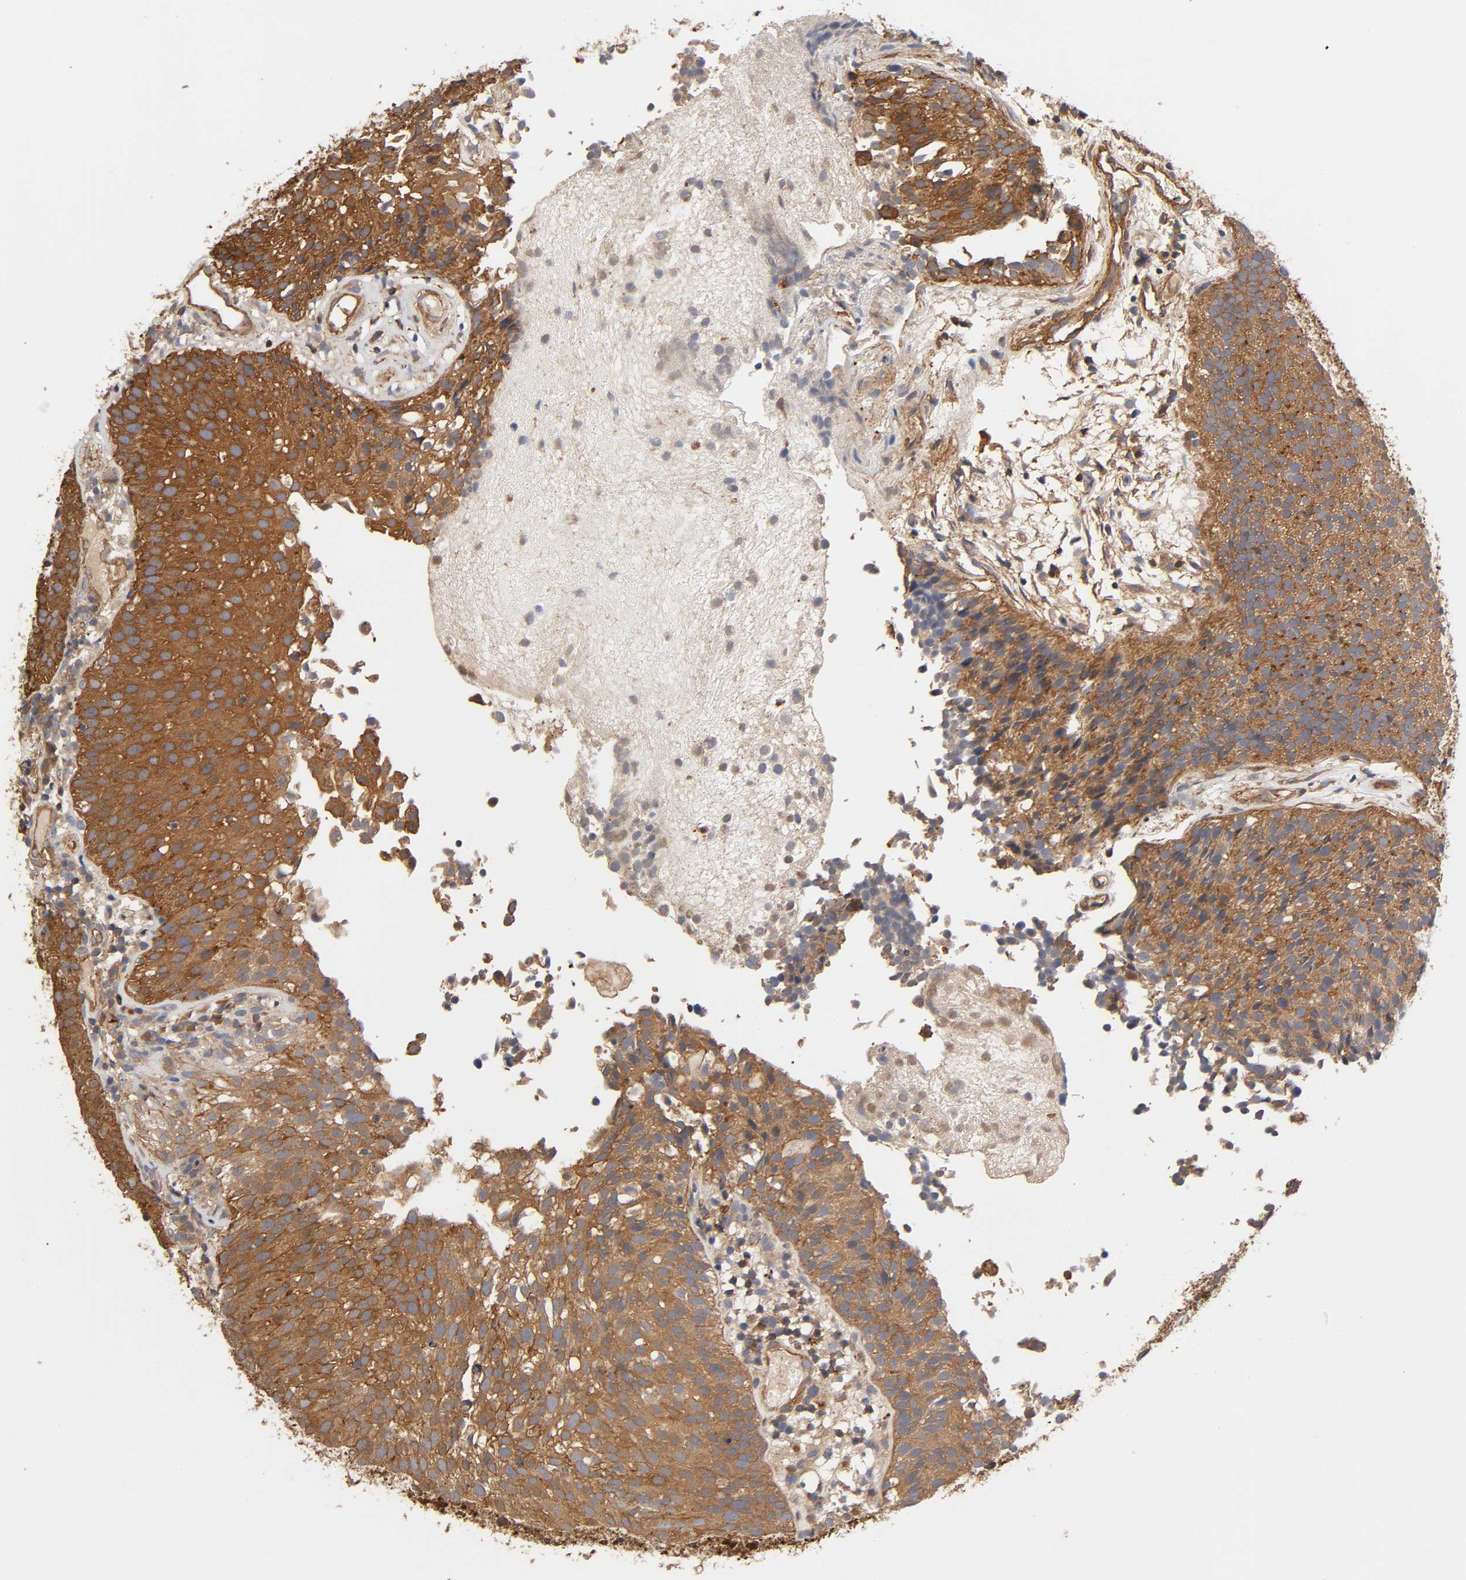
{"staining": {"intensity": "strong", "quantity": ">75%", "location": "cytoplasmic/membranous"}, "tissue": "urothelial cancer", "cell_type": "Tumor cells", "image_type": "cancer", "snomed": [{"axis": "morphology", "description": "Urothelial carcinoma, Low grade"}, {"axis": "topography", "description": "Urinary bladder"}], "caption": "Immunohistochemistry (IHC) staining of urothelial carcinoma (low-grade), which exhibits high levels of strong cytoplasmic/membranous staining in about >75% of tumor cells indicating strong cytoplasmic/membranous protein expression. The staining was performed using DAB (3,3'-diaminobenzidine) (brown) for protein detection and nuclei were counterstained in hematoxylin (blue).", "gene": "LAMTOR2", "patient": {"sex": "male", "age": 85}}